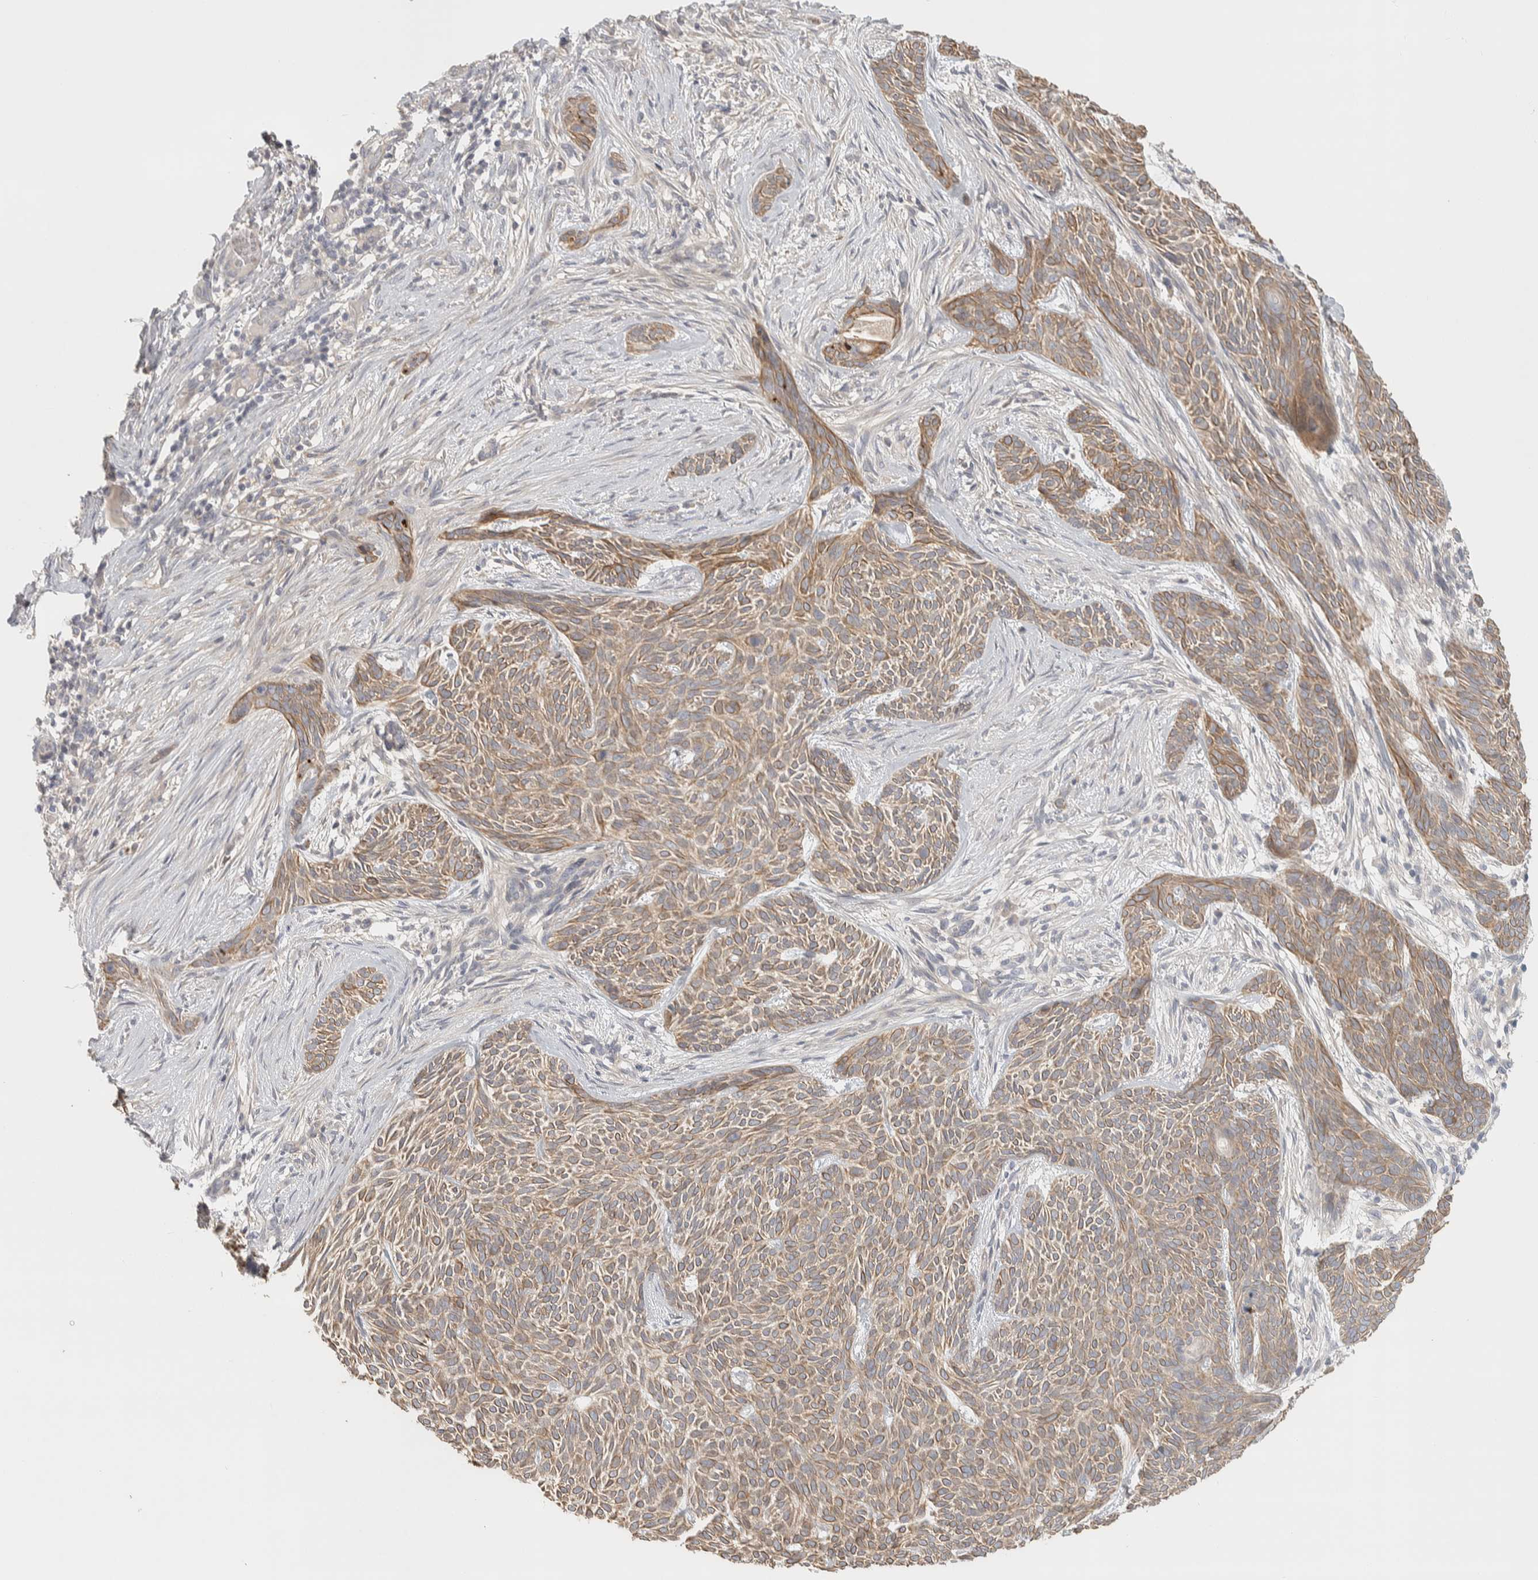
{"staining": {"intensity": "moderate", "quantity": ">75%", "location": "cytoplasmic/membranous"}, "tissue": "skin cancer", "cell_type": "Tumor cells", "image_type": "cancer", "snomed": [{"axis": "morphology", "description": "Basal cell carcinoma"}, {"axis": "topography", "description": "Skin"}], "caption": "Moderate cytoplasmic/membranous protein staining is seen in about >75% of tumor cells in skin basal cell carcinoma. (Brightfield microscopy of DAB IHC at high magnification).", "gene": "DCXR", "patient": {"sex": "female", "age": 59}}